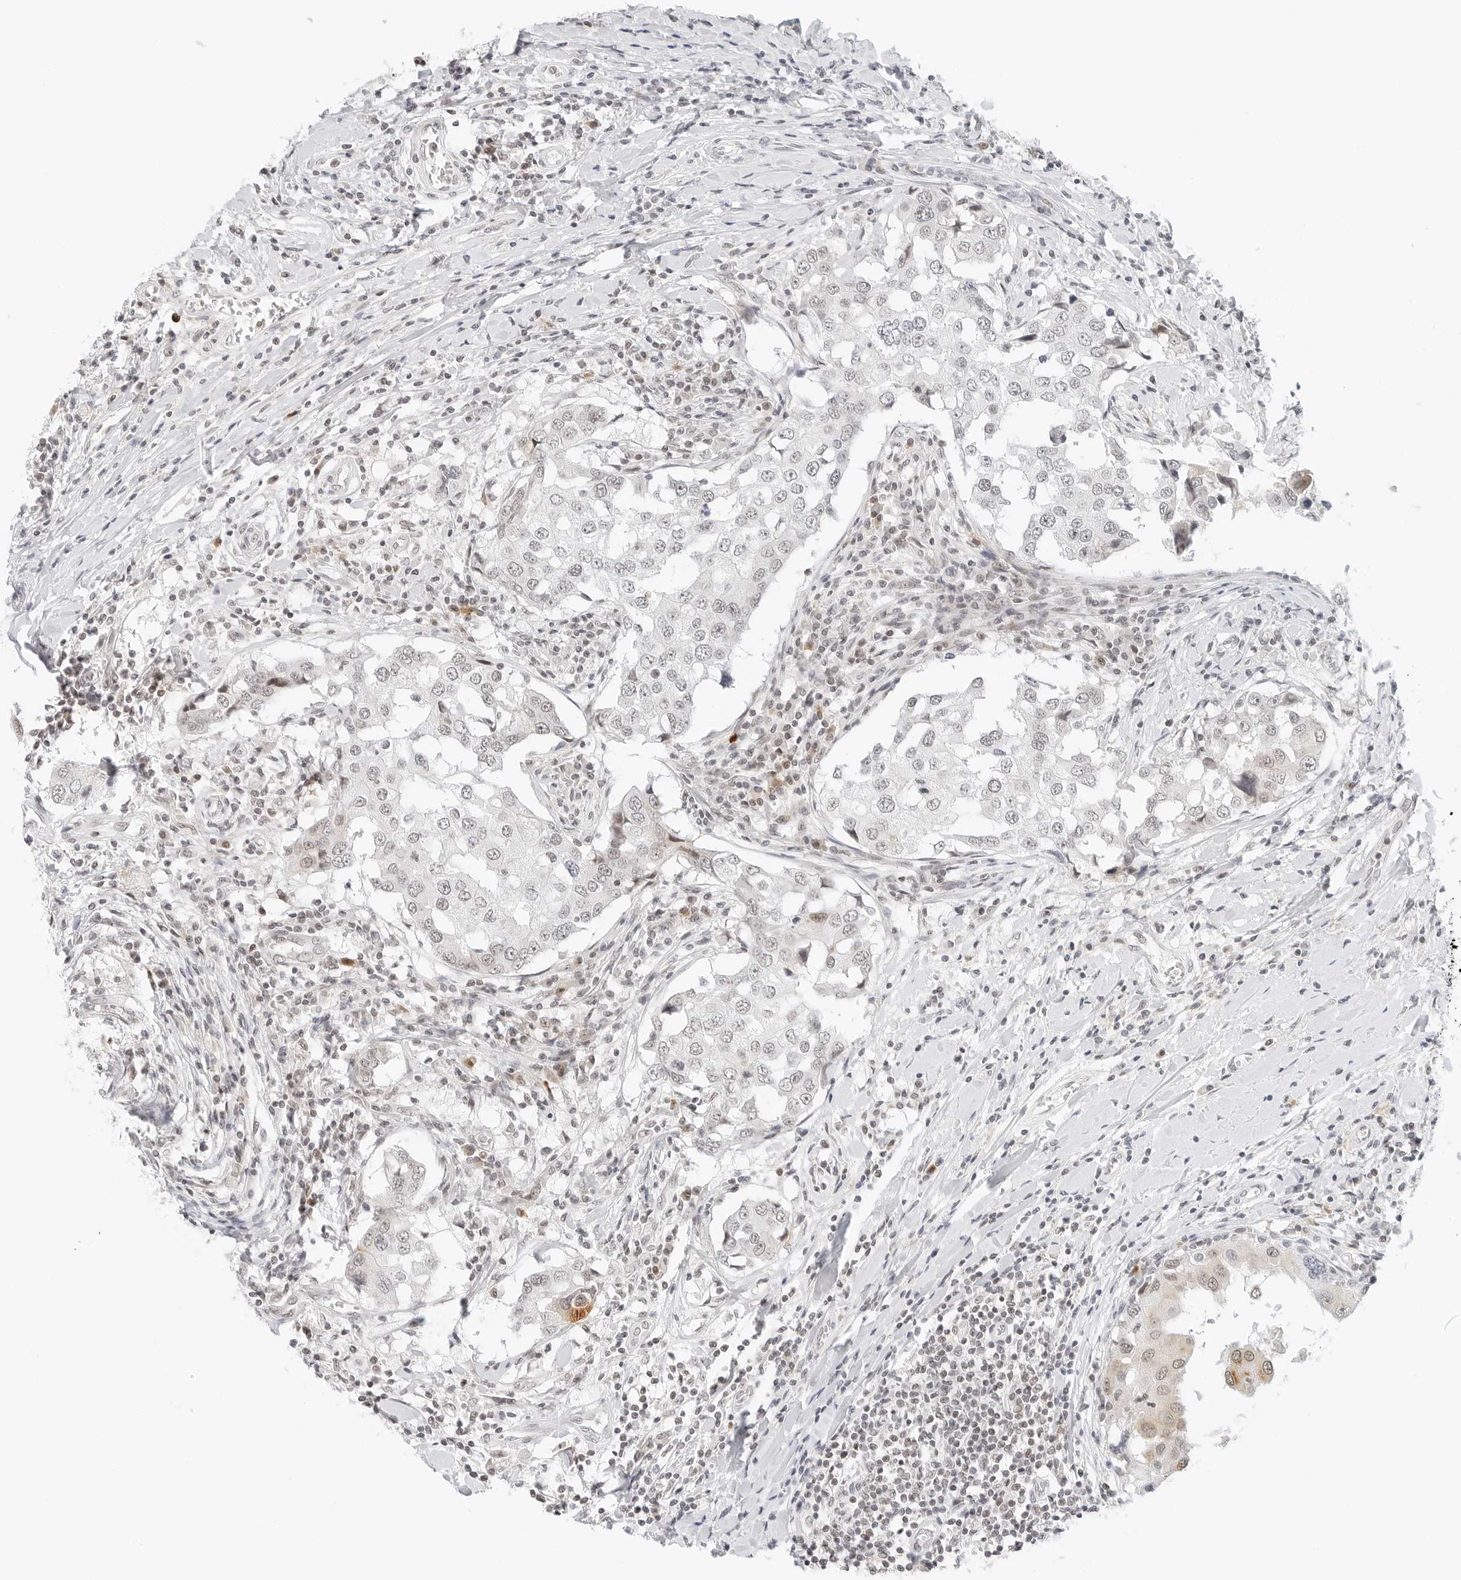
{"staining": {"intensity": "moderate", "quantity": "<25%", "location": "nuclear"}, "tissue": "breast cancer", "cell_type": "Tumor cells", "image_type": "cancer", "snomed": [{"axis": "morphology", "description": "Duct carcinoma"}, {"axis": "topography", "description": "Breast"}], "caption": "Brown immunohistochemical staining in human breast cancer (invasive ductal carcinoma) displays moderate nuclear staining in approximately <25% of tumor cells.", "gene": "NEO1", "patient": {"sex": "female", "age": 27}}